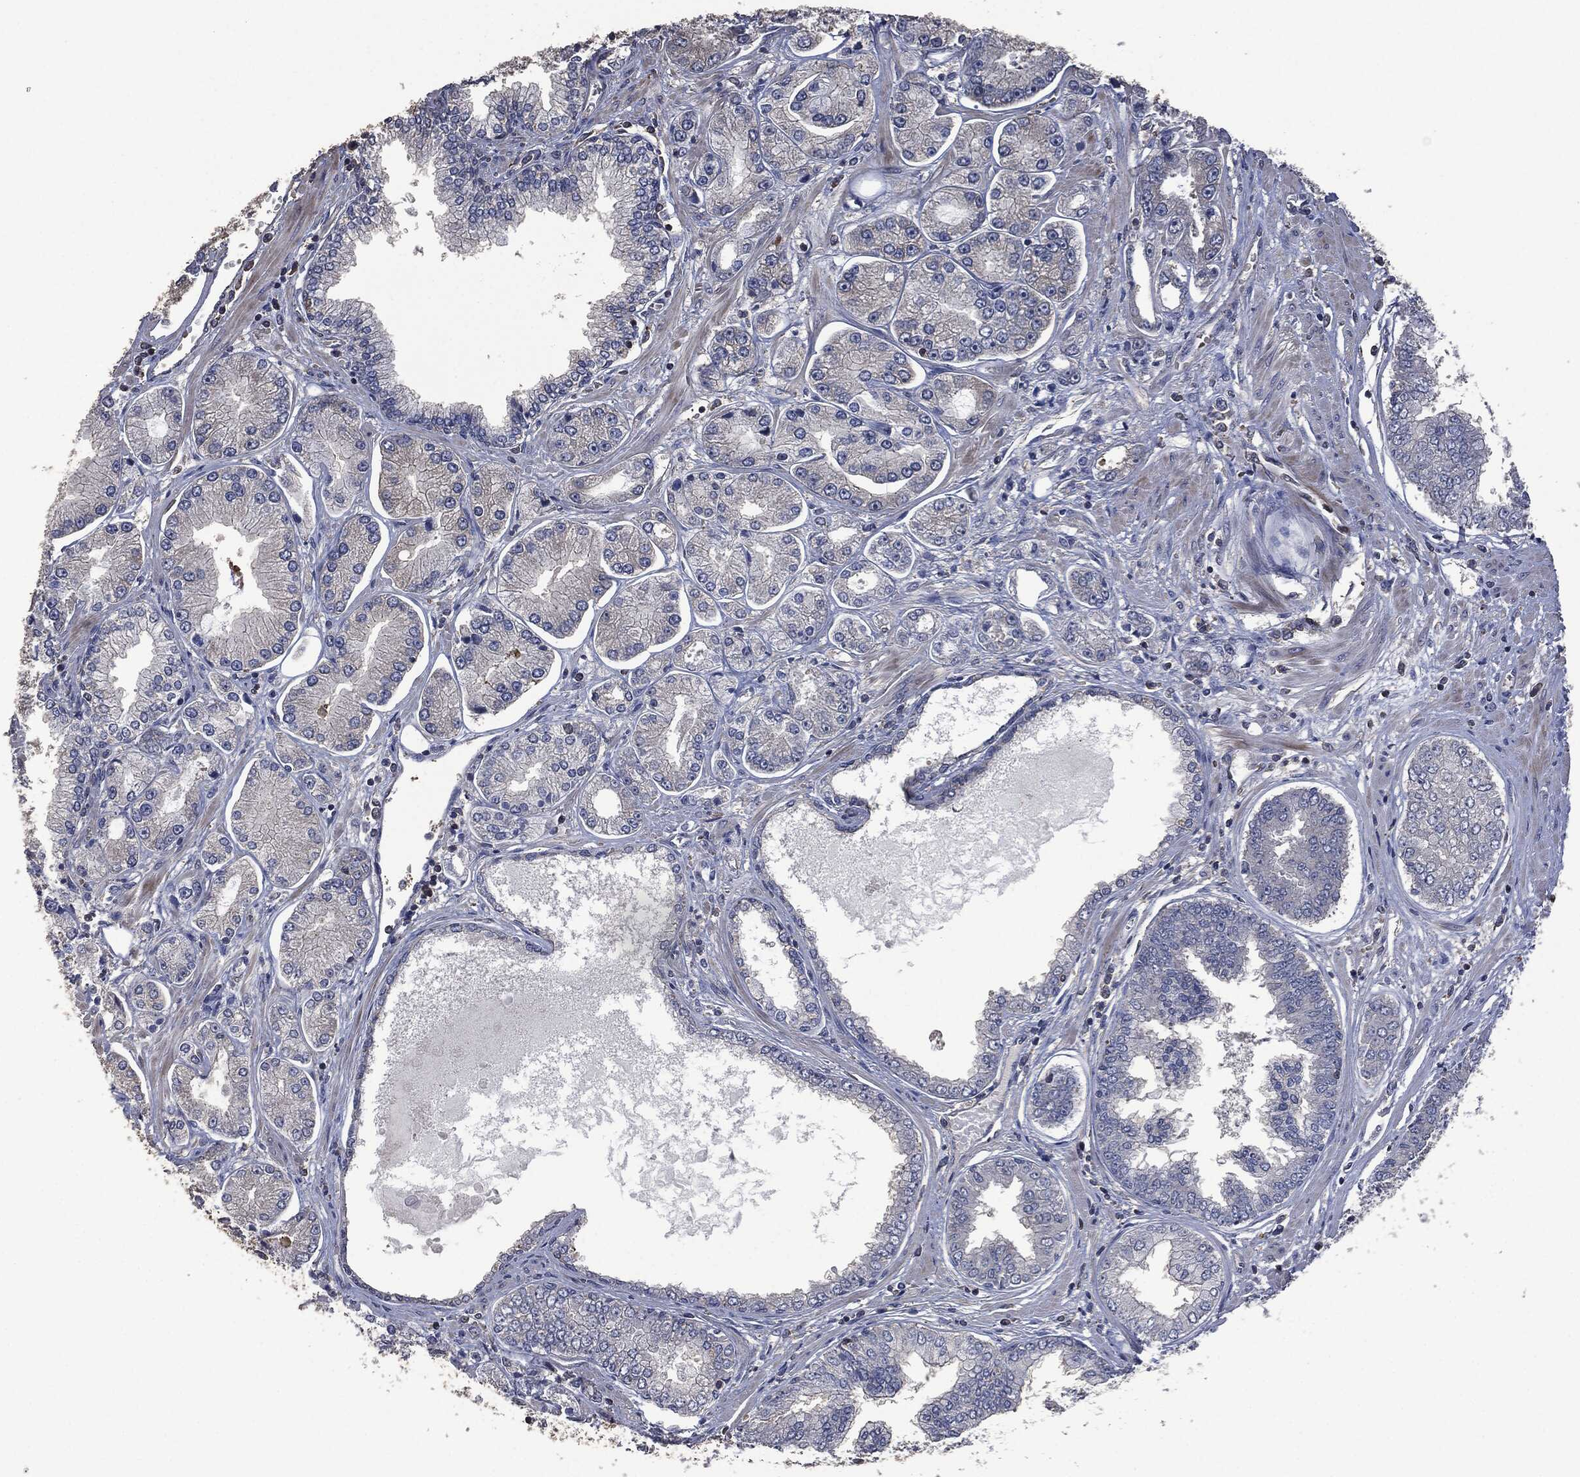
{"staining": {"intensity": "negative", "quantity": "none", "location": "none"}, "tissue": "prostate cancer", "cell_type": "Tumor cells", "image_type": "cancer", "snomed": [{"axis": "morphology", "description": "Adenocarcinoma, Low grade"}, {"axis": "topography", "description": "Prostate"}], "caption": "IHC image of neoplastic tissue: human prostate cancer (low-grade adenocarcinoma) stained with DAB exhibits no significant protein expression in tumor cells. (Immunohistochemistry, brightfield microscopy, high magnification).", "gene": "MSLN", "patient": {"sex": "male", "age": 72}}